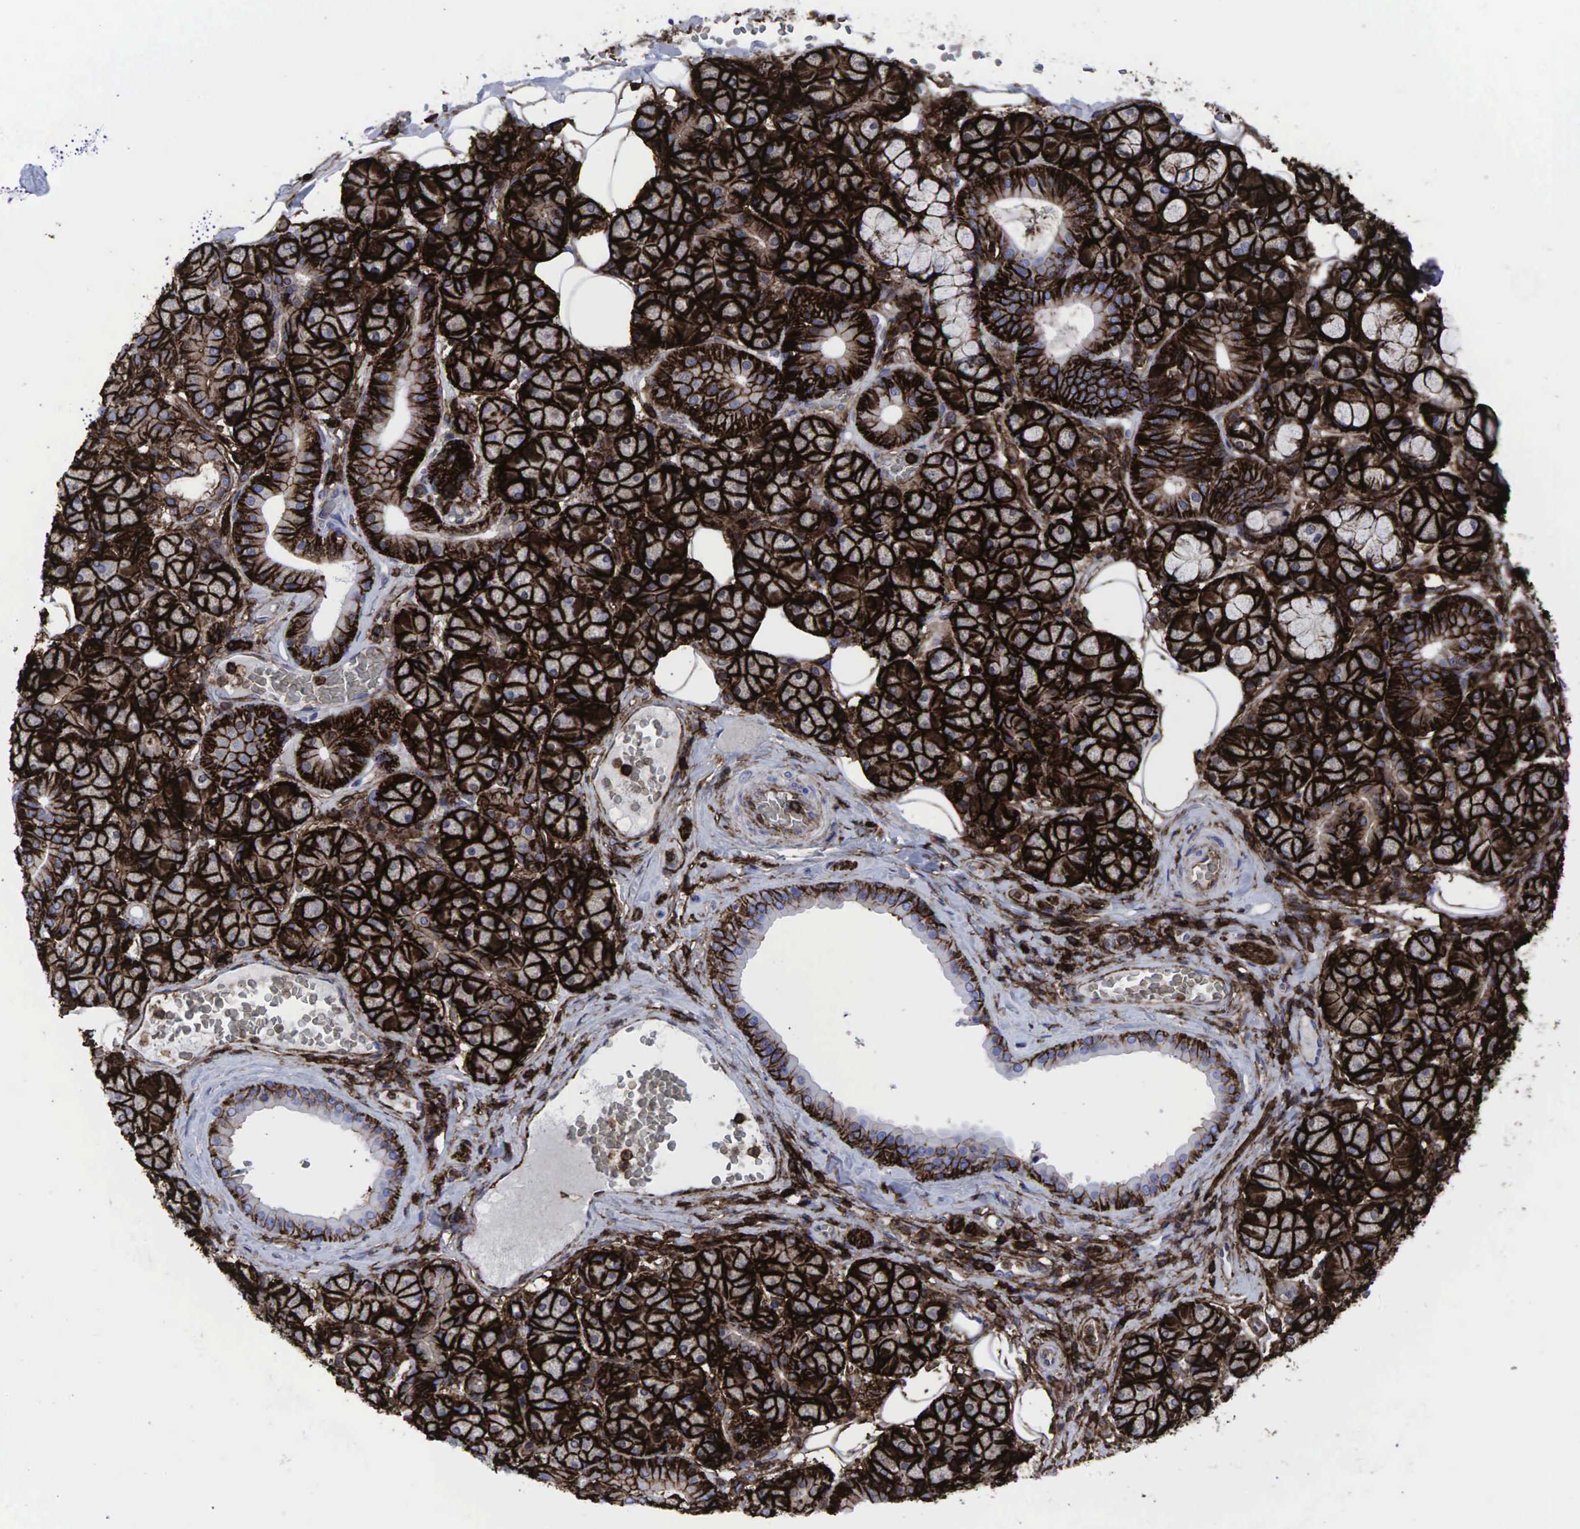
{"staining": {"intensity": "strong", "quantity": ">75%", "location": "cytoplasmic/membranous"}, "tissue": "salivary gland", "cell_type": "Glandular cells", "image_type": "normal", "snomed": [{"axis": "morphology", "description": "Normal tissue, NOS"}, {"axis": "topography", "description": "Salivary gland"}], "caption": "Immunohistochemical staining of unremarkable human salivary gland exhibits >75% levels of strong cytoplasmic/membranous protein positivity in approximately >75% of glandular cells.", "gene": "CD44", "patient": {"sex": "male", "age": 54}}